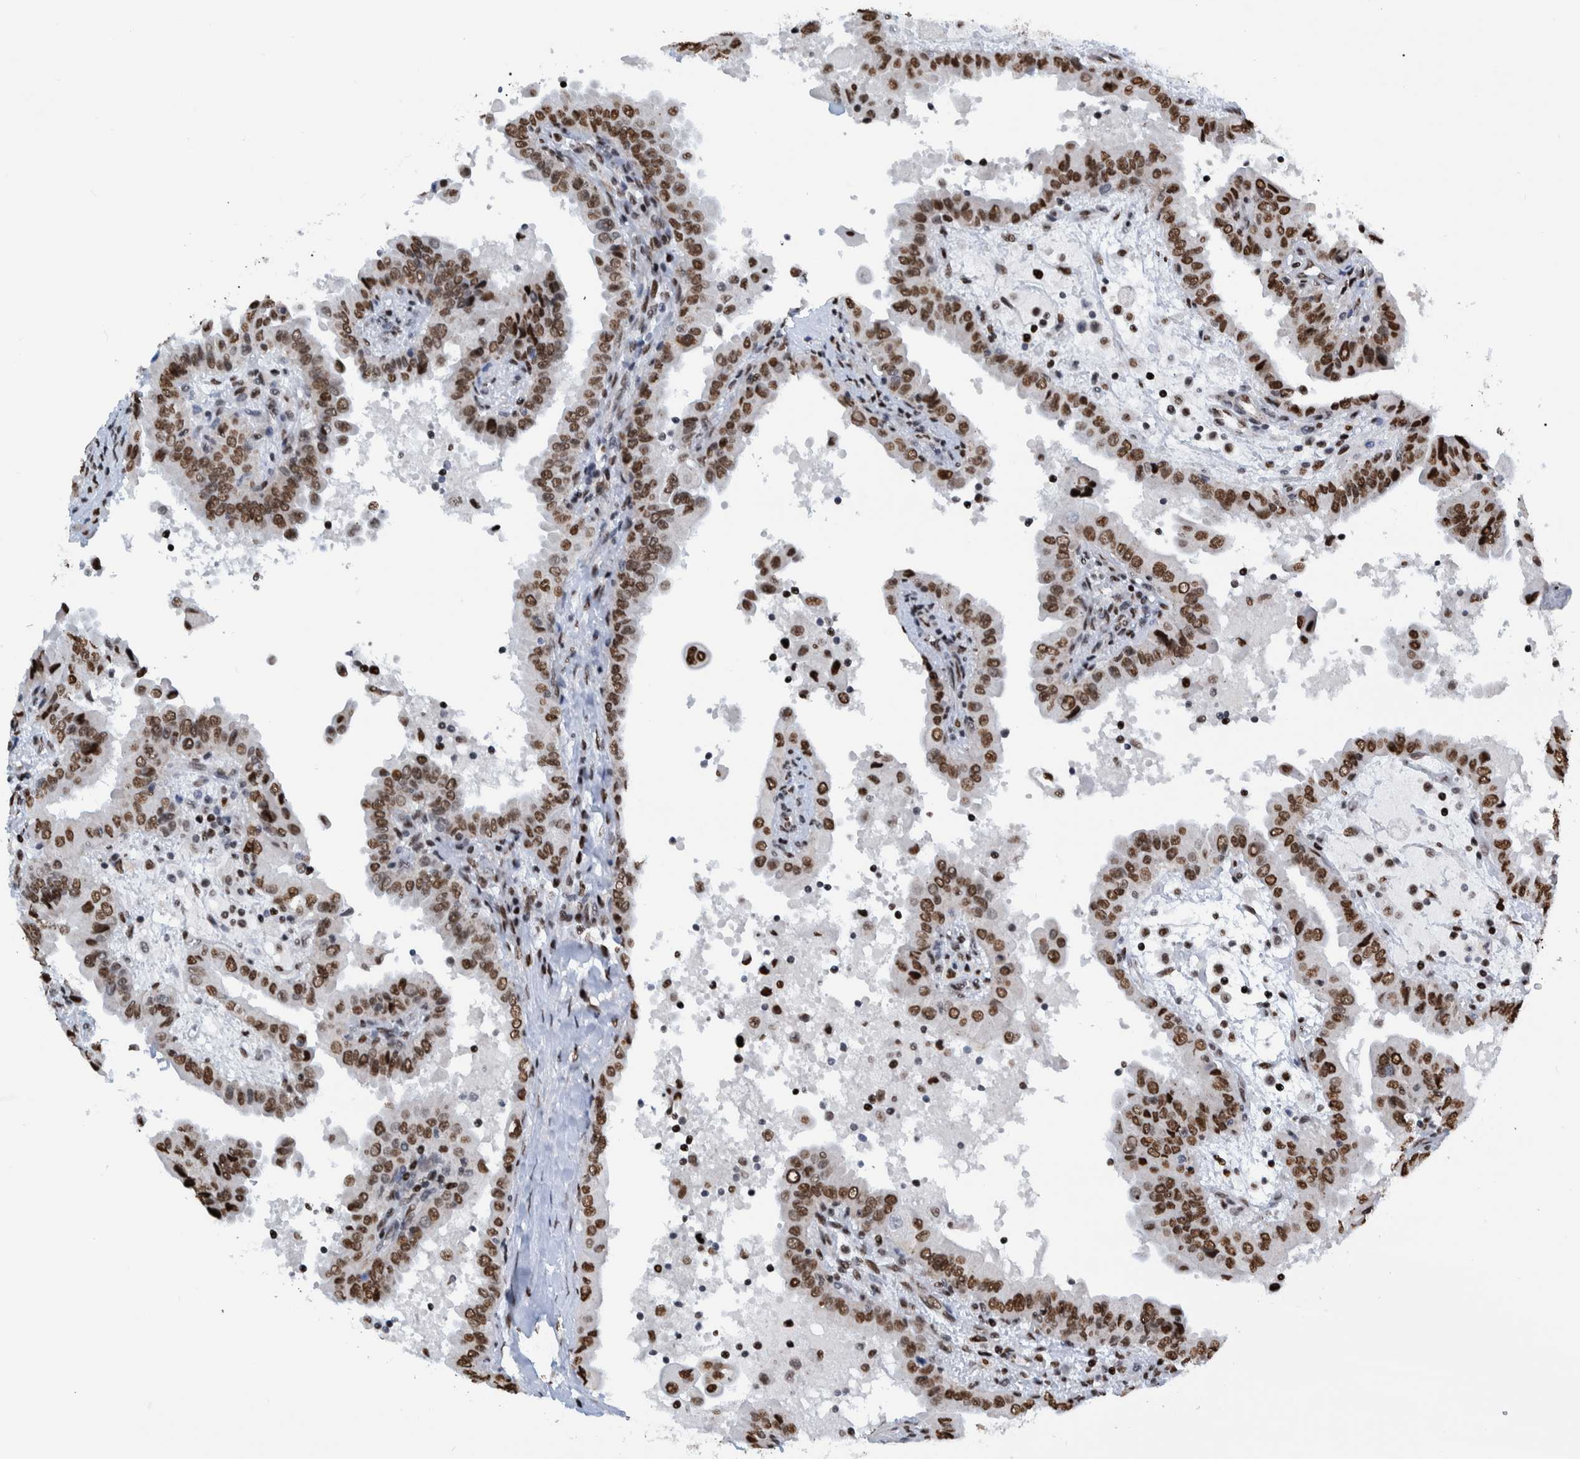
{"staining": {"intensity": "strong", "quantity": ">75%", "location": "nuclear"}, "tissue": "thyroid cancer", "cell_type": "Tumor cells", "image_type": "cancer", "snomed": [{"axis": "morphology", "description": "Papillary adenocarcinoma, NOS"}, {"axis": "topography", "description": "Thyroid gland"}], "caption": "A brown stain labels strong nuclear expression of a protein in thyroid cancer (papillary adenocarcinoma) tumor cells.", "gene": "HEATR9", "patient": {"sex": "male", "age": 33}}